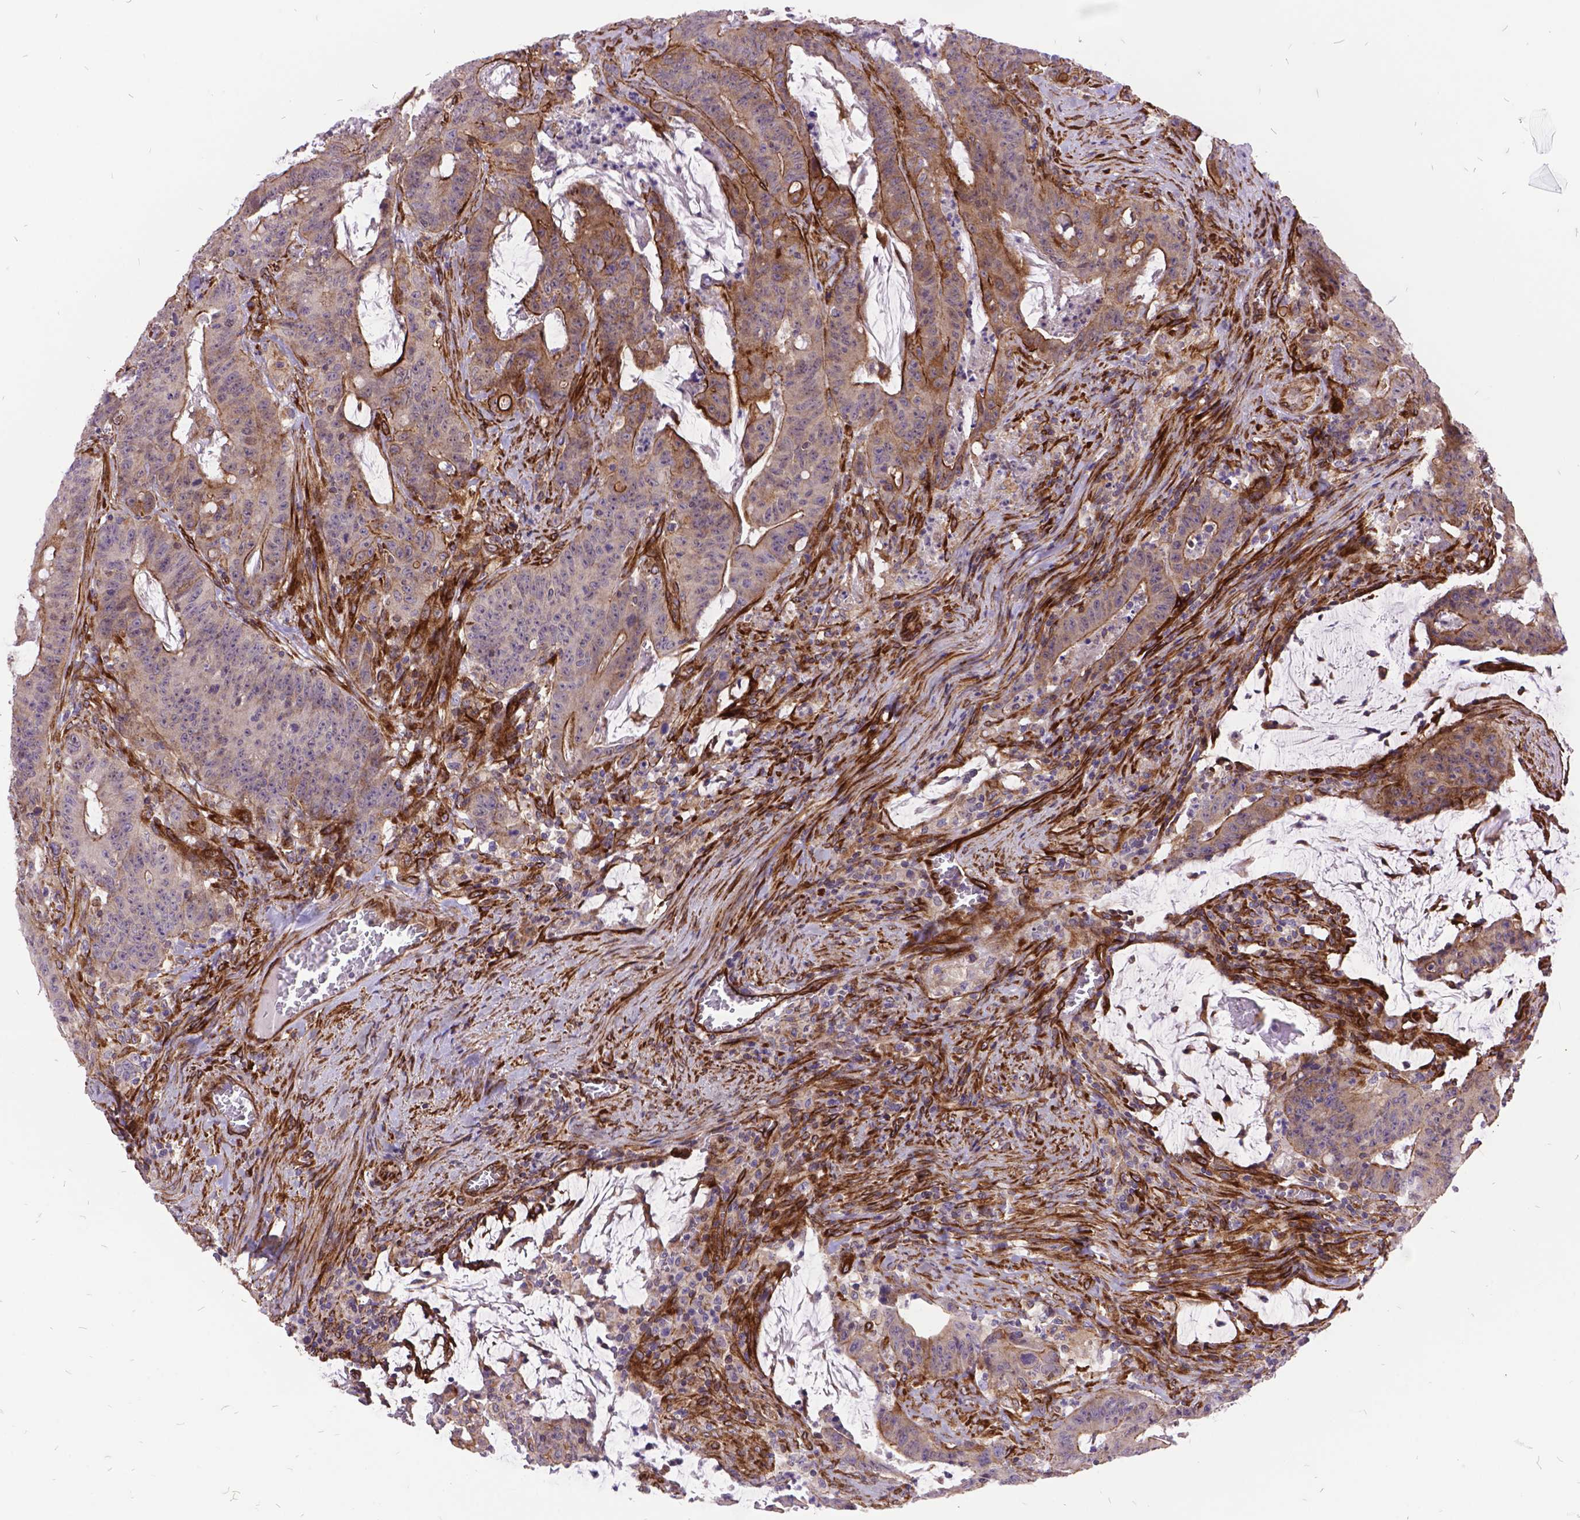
{"staining": {"intensity": "moderate", "quantity": ">75%", "location": "cytoplasmic/membranous"}, "tissue": "colorectal cancer", "cell_type": "Tumor cells", "image_type": "cancer", "snomed": [{"axis": "morphology", "description": "Adenocarcinoma, NOS"}, {"axis": "topography", "description": "Colon"}], "caption": "Colorectal cancer stained for a protein (brown) shows moderate cytoplasmic/membranous positive positivity in approximately >75% of tumor cells.", "gene": "GRB7", "patient": {"sex": "male", "age": 33}}